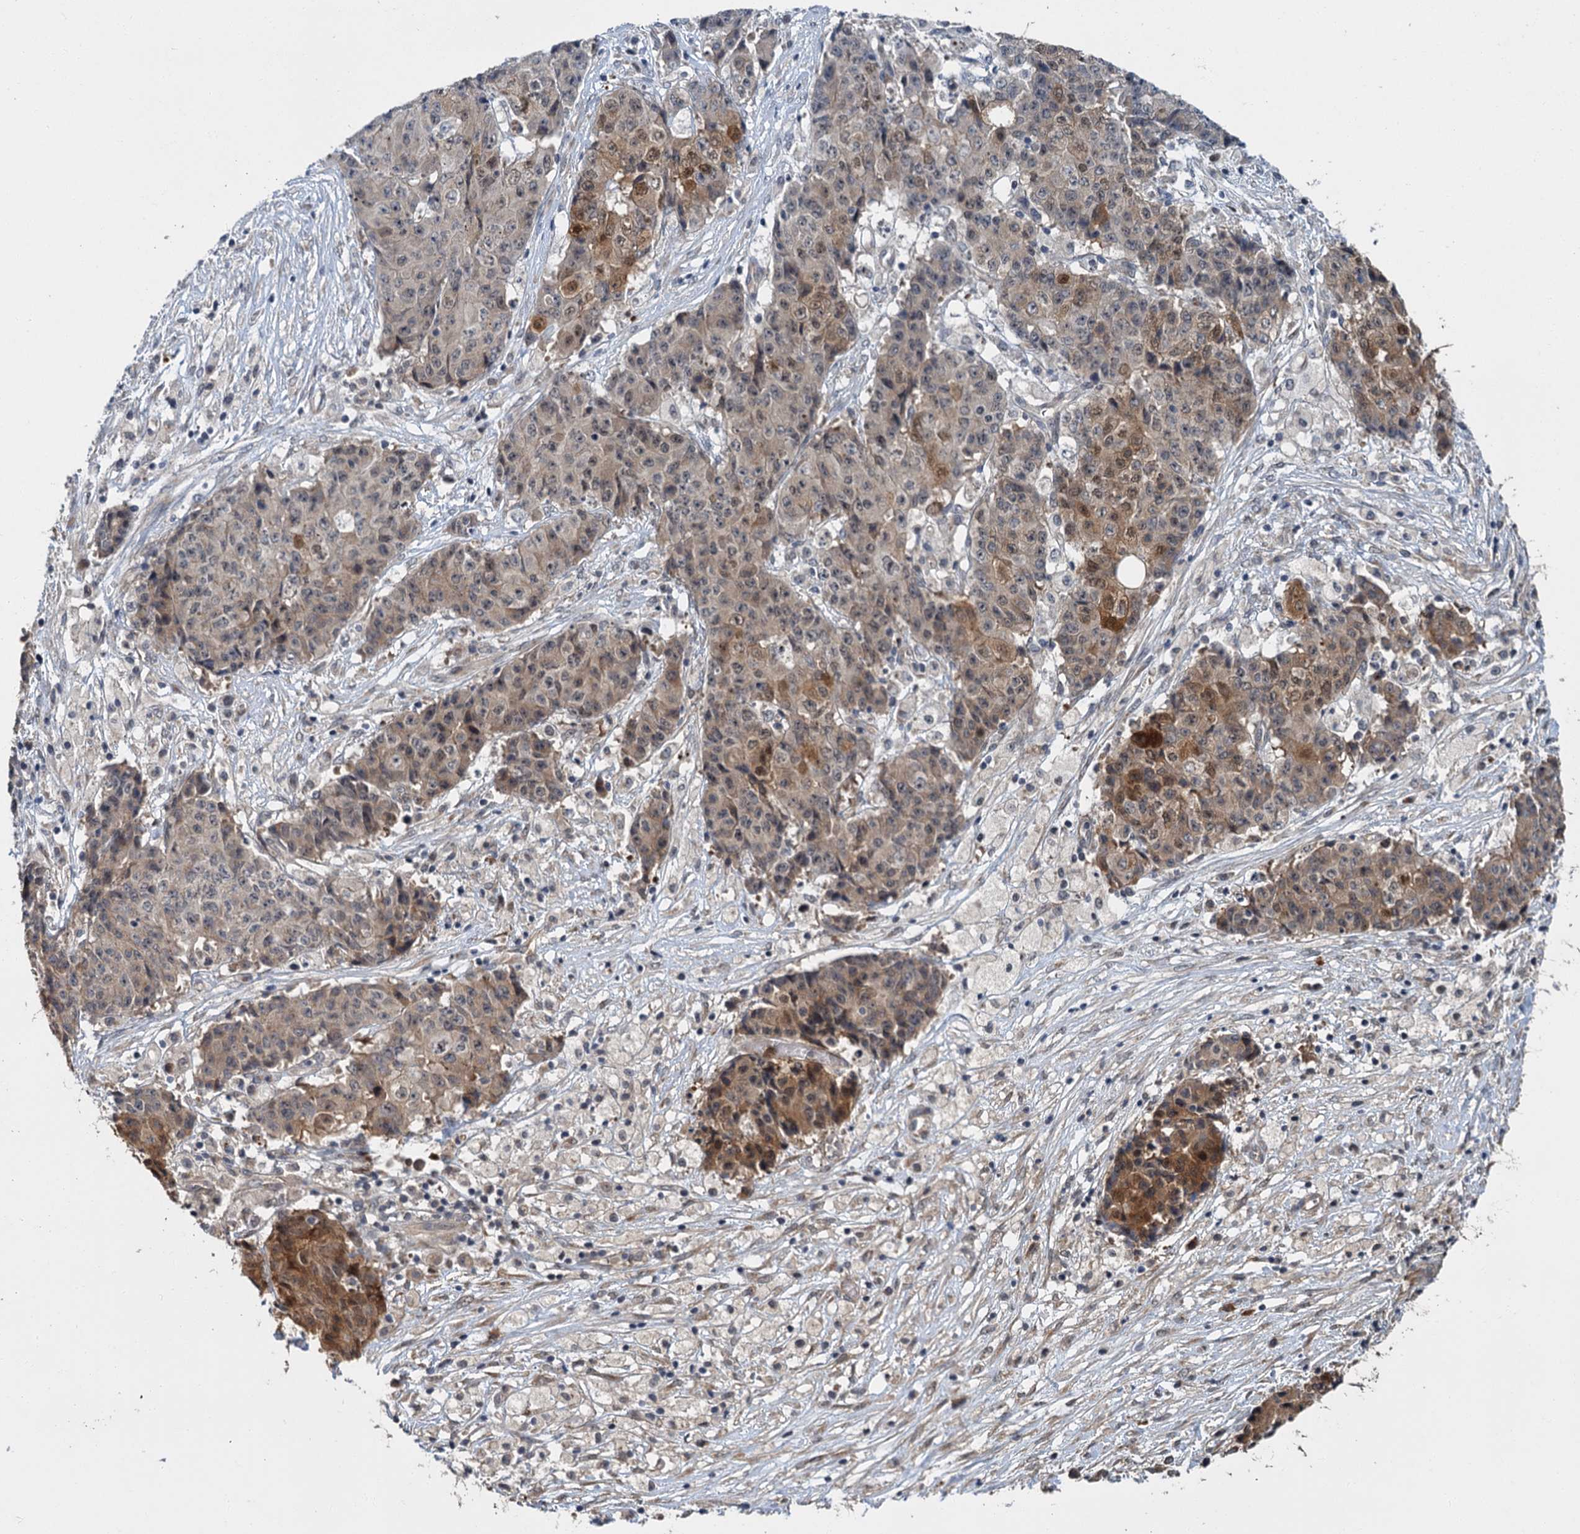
{"staining": {"intensity": "moderate", "quantity": "25%-75%", "location": "cytoplasmic/membranous,nuclear"}, "tissue": "ovarian cancer", "cell_type": "Tumor cells", "image_type": "cancer", "snomed": [{"axis": "morphology", "description": "Carcinoma, endometroid"}, {"axis": "topography", "description": "Ovary"}], "caption": "Immunohistochemistry (IHC) of ovarian cancer (endometroid carcinoma) demonstrates medium levels of moderate cytoplasmic/membranous and nuclear expression in about 25%-75% of tumor cells.", "gene": "KANSL2", "patient": {"sex": "female", "age": 42}}